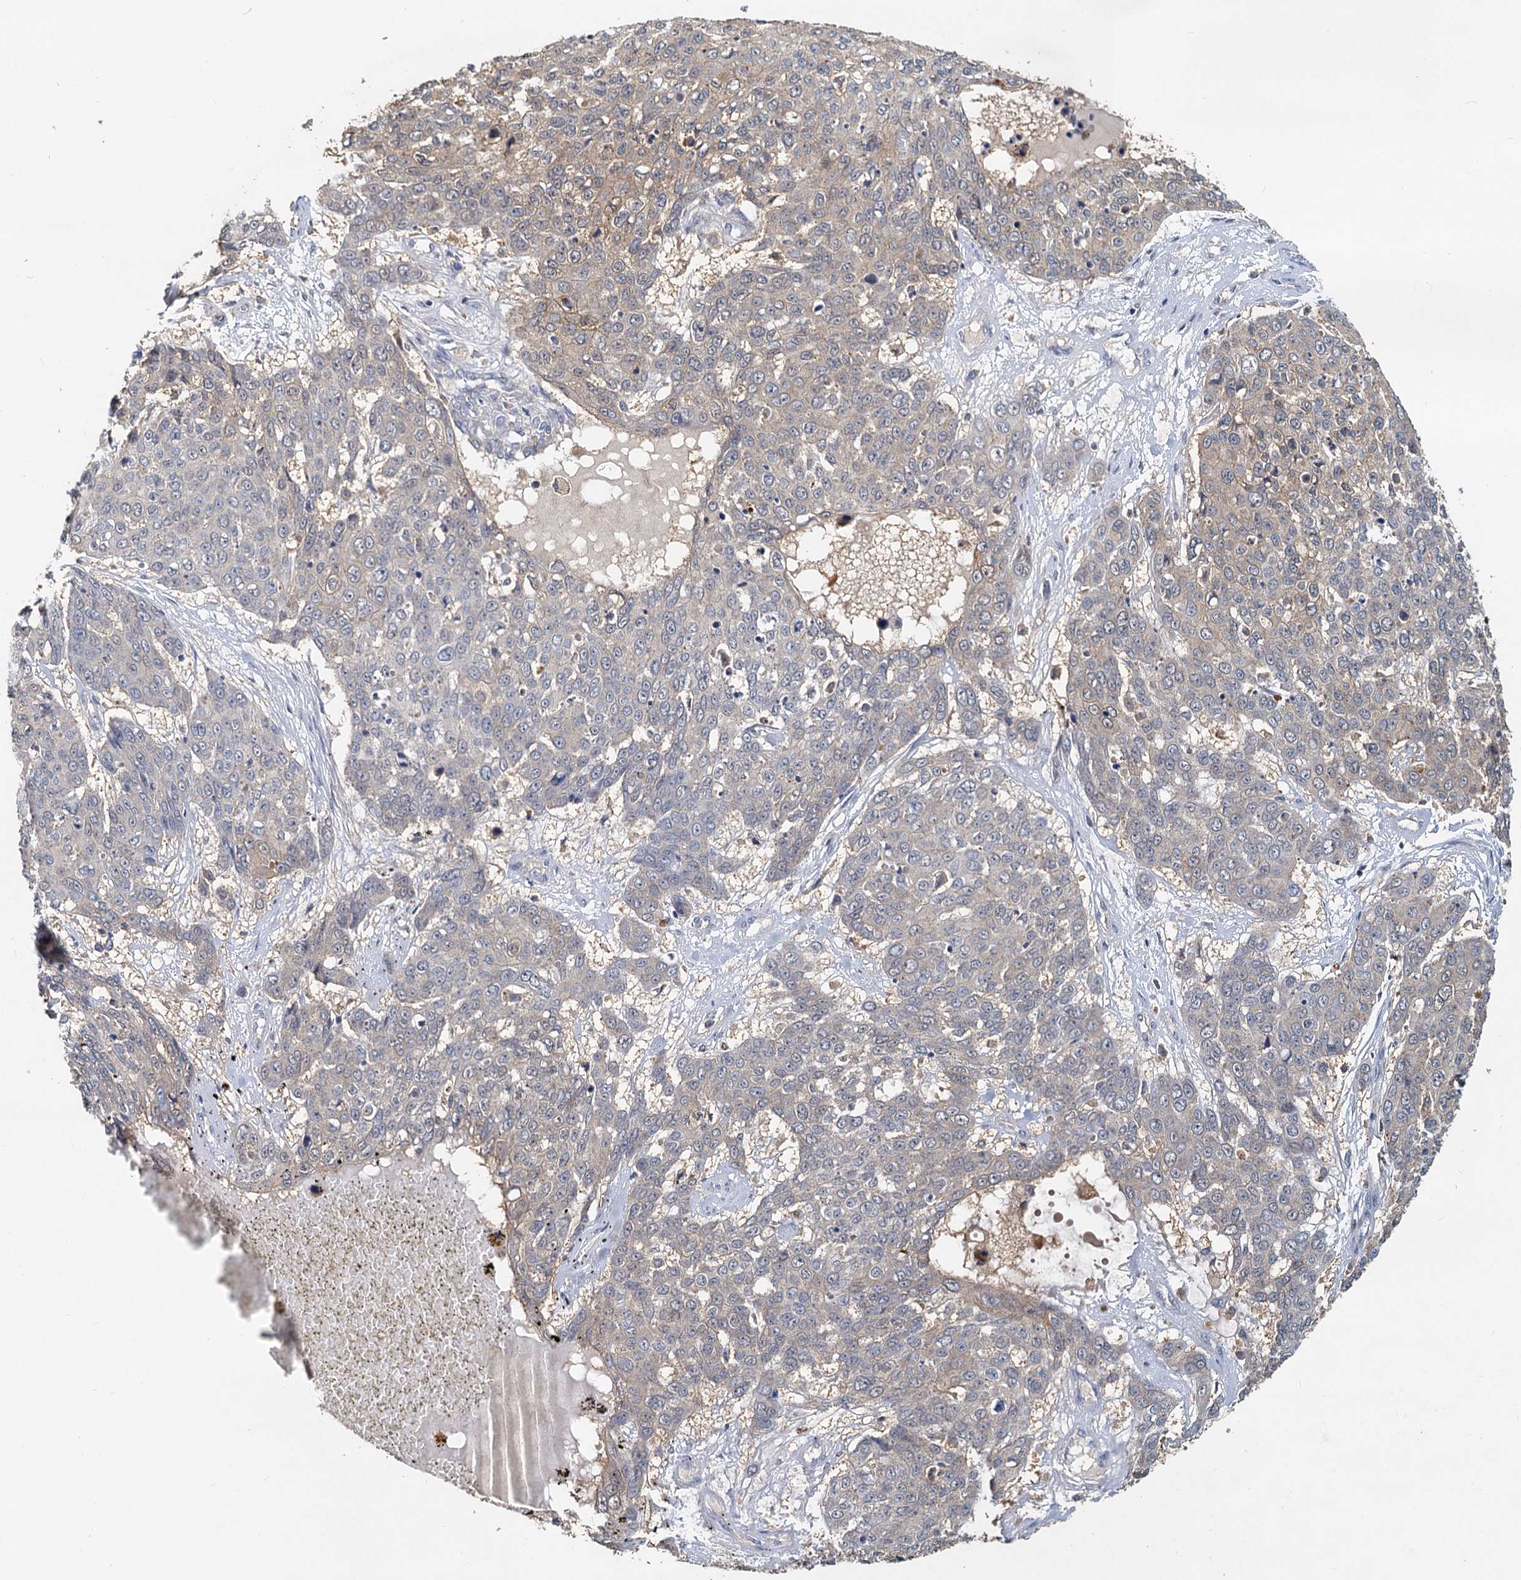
{"staining": {"intensity": "negative", "quantity": "none", "location": "none"}, "tissue": "skin cancer", "cell_type": "Tumor cells", "image_type": "cancer", "snomed": [{"axis": "morphology", "description": "Squamous cell carcinoma, NOS"}, {"axis": "topography", "description": "Skin"}], "caption": "IHC histopathology image of skin cancer stained for a protein (brown), which reveals no expression in tumor cells.", "gene": "TOLLIP", "patient": {"sex": "male", "age": 71}}